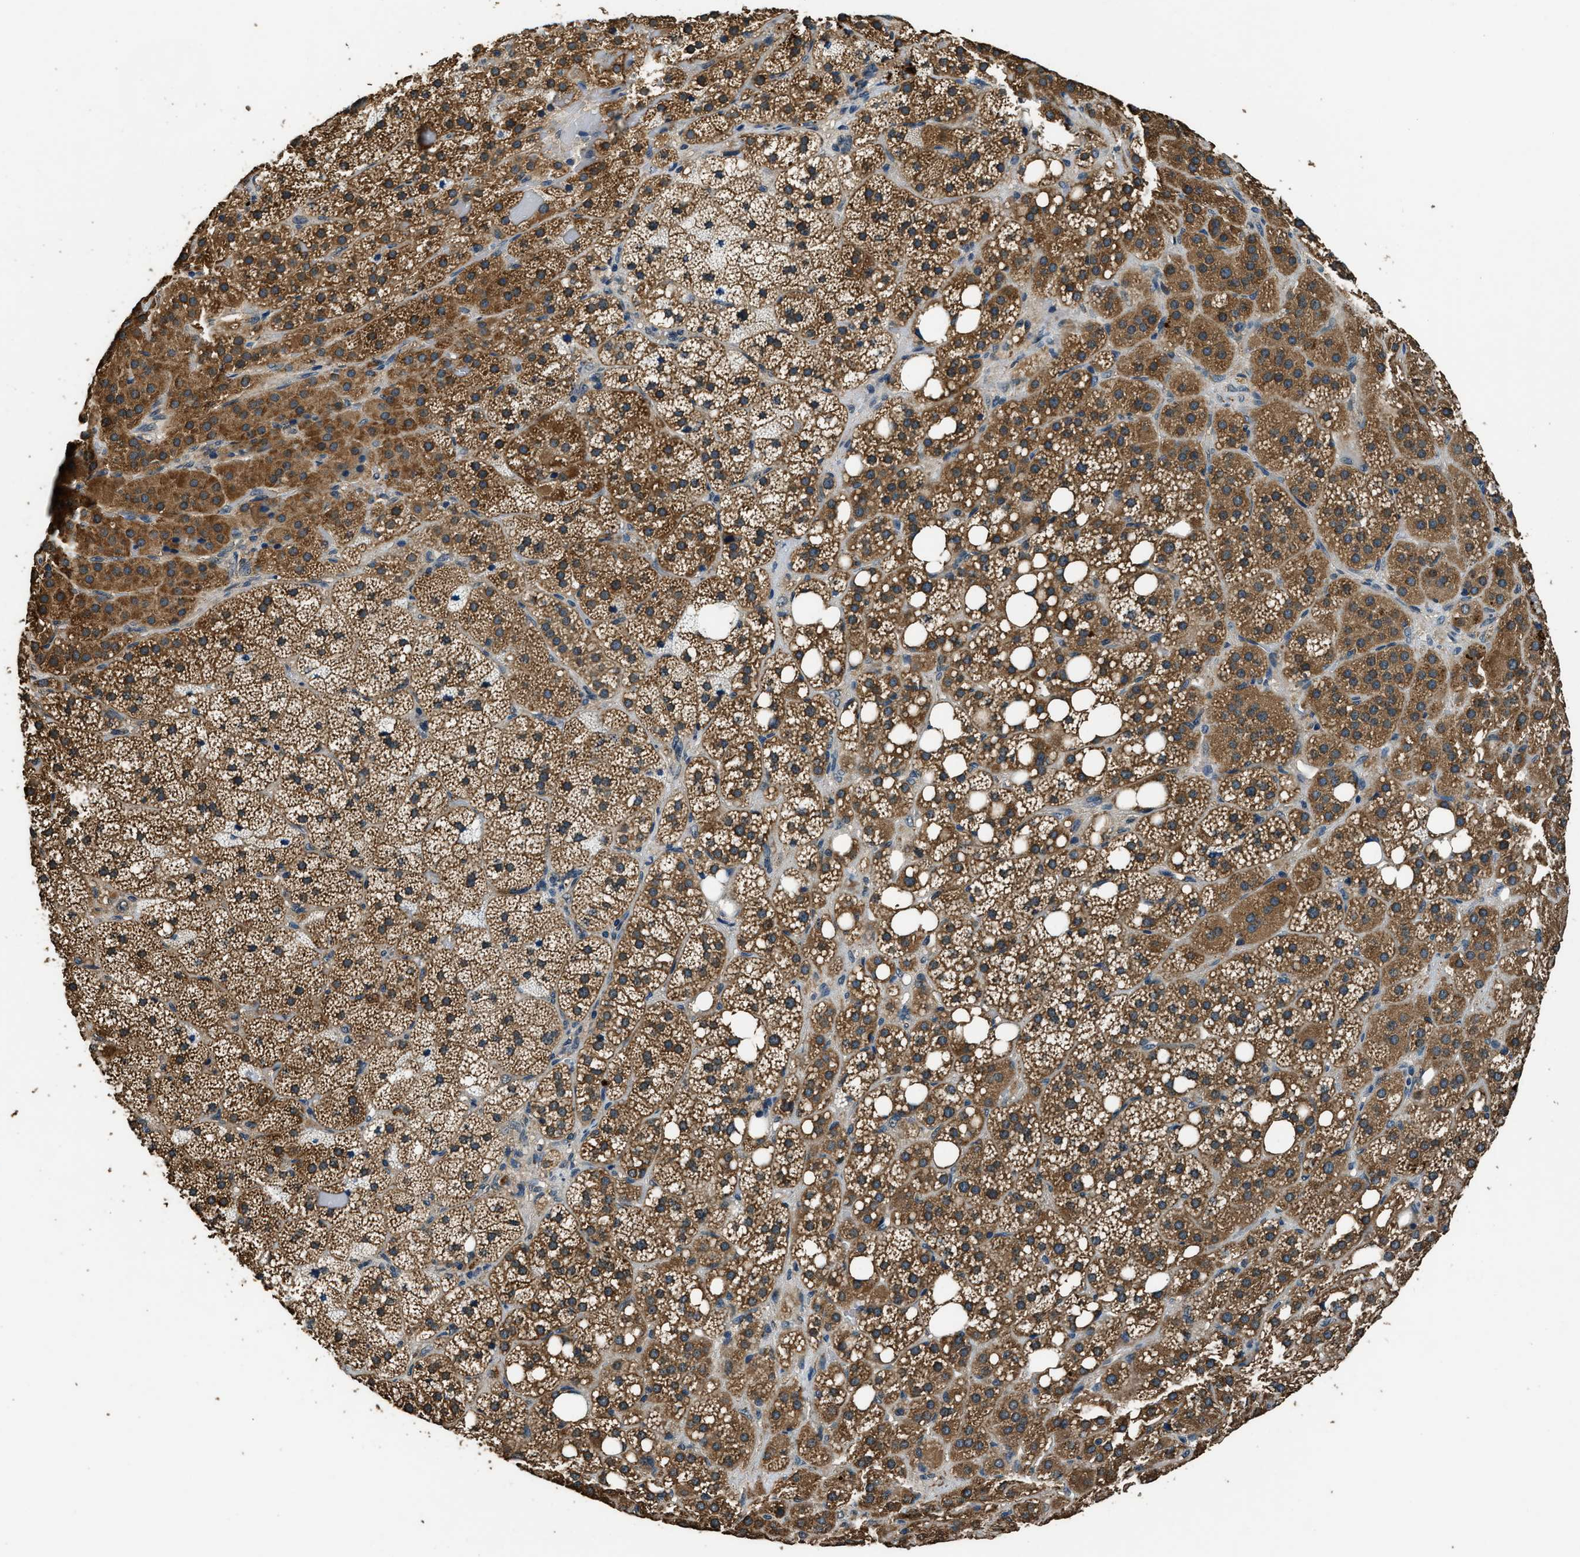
{"staining": {"intensity": "moderate", "quantity": ">75%", "location": "cytoplasmic/membranous"}, "tissue": "adrenal gland", "cell_type": "Glandular cells", "image_type": "normal", "snomed": [{"axis": "morphology", "description": "Normal tissue, NOS"}, {"axis": "topography", "description": "Adrenal gland"}], "caption": "Protein staining of normal adrenal gland demonstrates moderate cytoplasmic/membranous staining in approximately >75% of glandular cells.", "gene": "SALL3", "patient": {"sex": "female", "age": 59}}